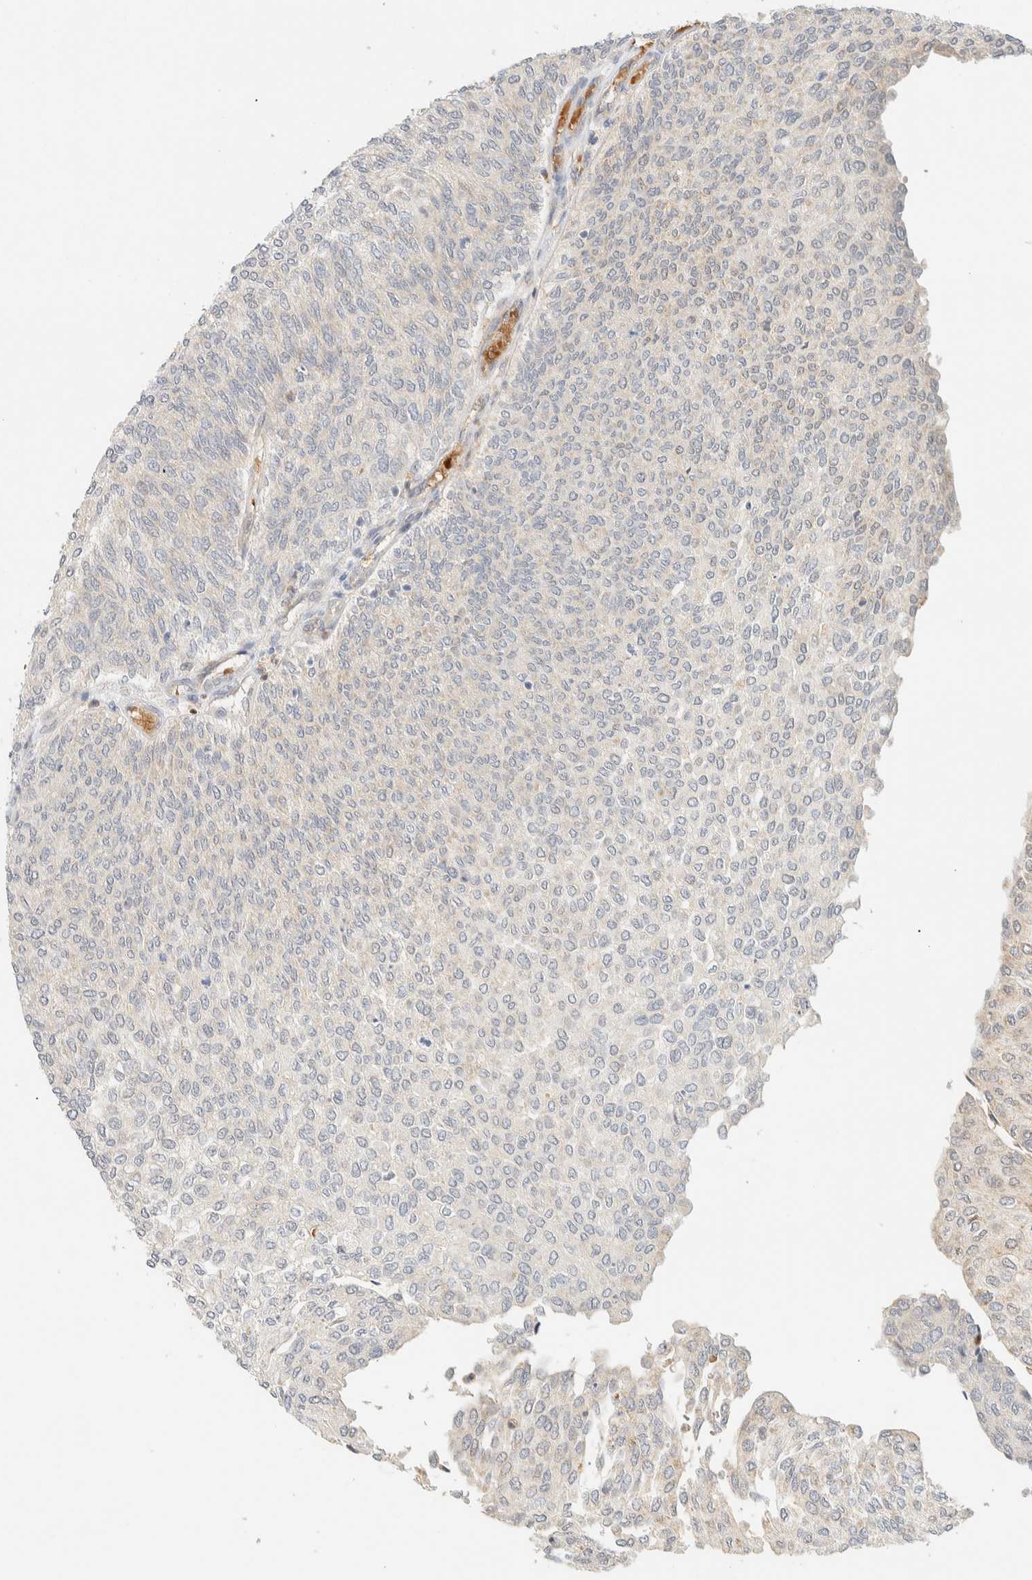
{"staining": {"intensity": "weak", "quantity": "25%-75%", "location": "cytoplasmic/membranous,nuclear"}, "tissue": "urothelial cancer", "cell_type": "Tumor cells", "image_type": "cancer", "snomed": [{"axis": "morphology", "description": "Urothelial carcinoma, Low grade"}, {"axis": "topography", "description": "Urinary bladder"}], "caption": "An image of urothelial cancer stained for a protein exhibits weak cytoplasmic/membranous and nuclear brown staining in tumor cells.", "gene": "TNK1", "patient": {"sex": "female", "age": 79}}